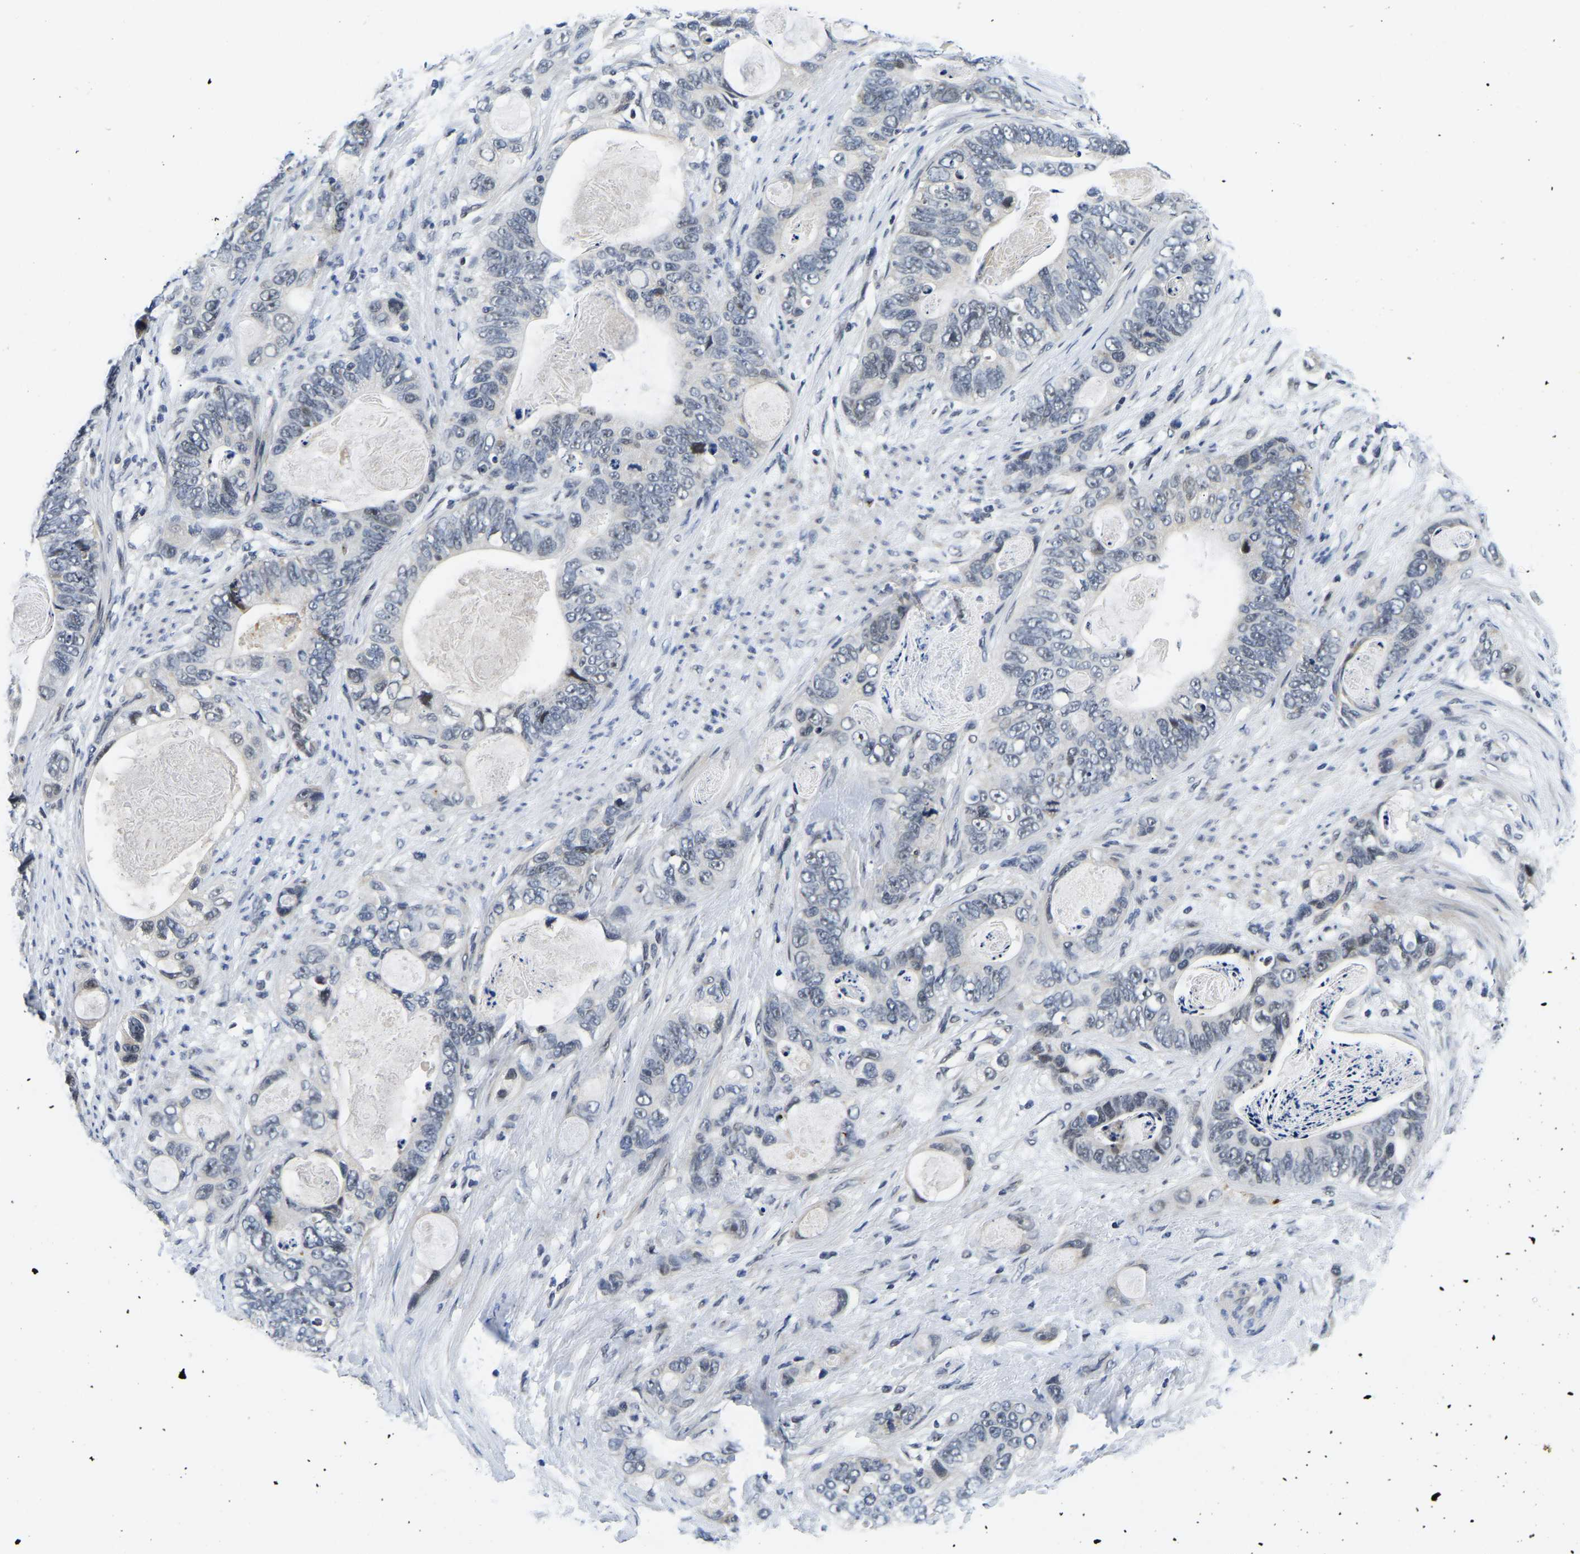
{"staining": {"intensity": "negative", "quantity": "none", "location": "none"}, "tissue": "stomach cancer", "cell_type": "Tumor cells", "image_type": "cancer", "snomed": [{"axis": "morphology", "description": "Normal tissue, NOS"}, {"axis": "morphology", "description": "Adenocarcinoma, NOS"}, {"axis": "topography", "description": "Stomach"}], "caption": "IHC of stomach cancer reveals no expression in tumor cells. (DAB (3,3'-diaminobenzidine) immunohistochemistry visualized using brightfield microscopy, high magnification).", "gene": "POLDIP3", "patient": {"sex": "female", "age": 89}}